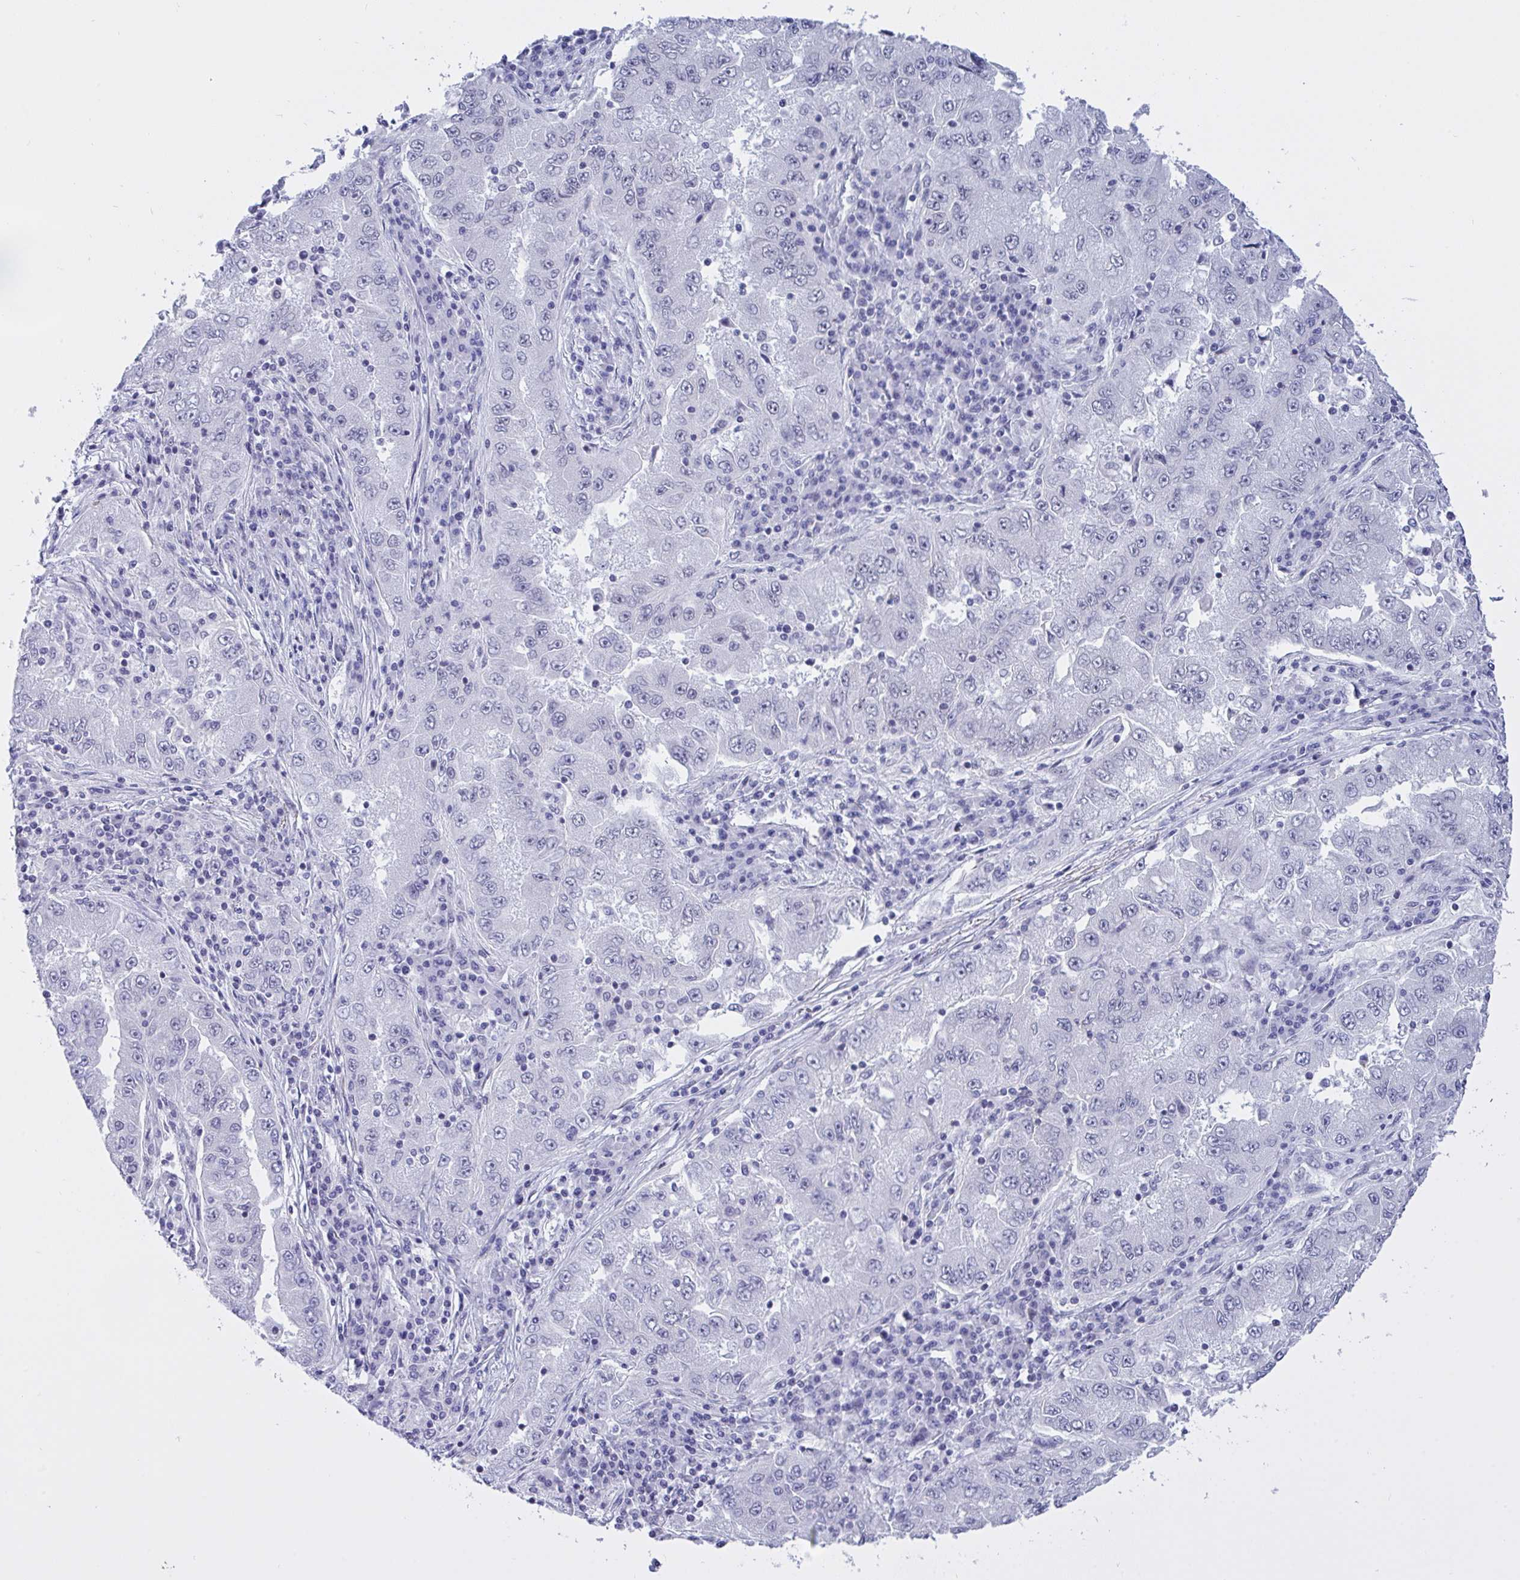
{"staining": {"intensity": "negative", "quantity": "none", "location": "none"}, "tissue": "lung cancer", "cell_type": "Tumor cells", "image_type": "cancer", "snomed": [{"axis": "morphology", "description": "Adenocarcinoma, NOS"}, {"axis": "morphology", "description": "Adenocarcinoma primary or metastatic"}, {"axis": "topography", "description": "Lung"}], "caption": "IHC of lung cancer (adenocarcinoma primary or metastatic) exhibits no expression in tumor cells.", "gene": "FBXL22", "patient": {"sex": "male", "age": 74}}